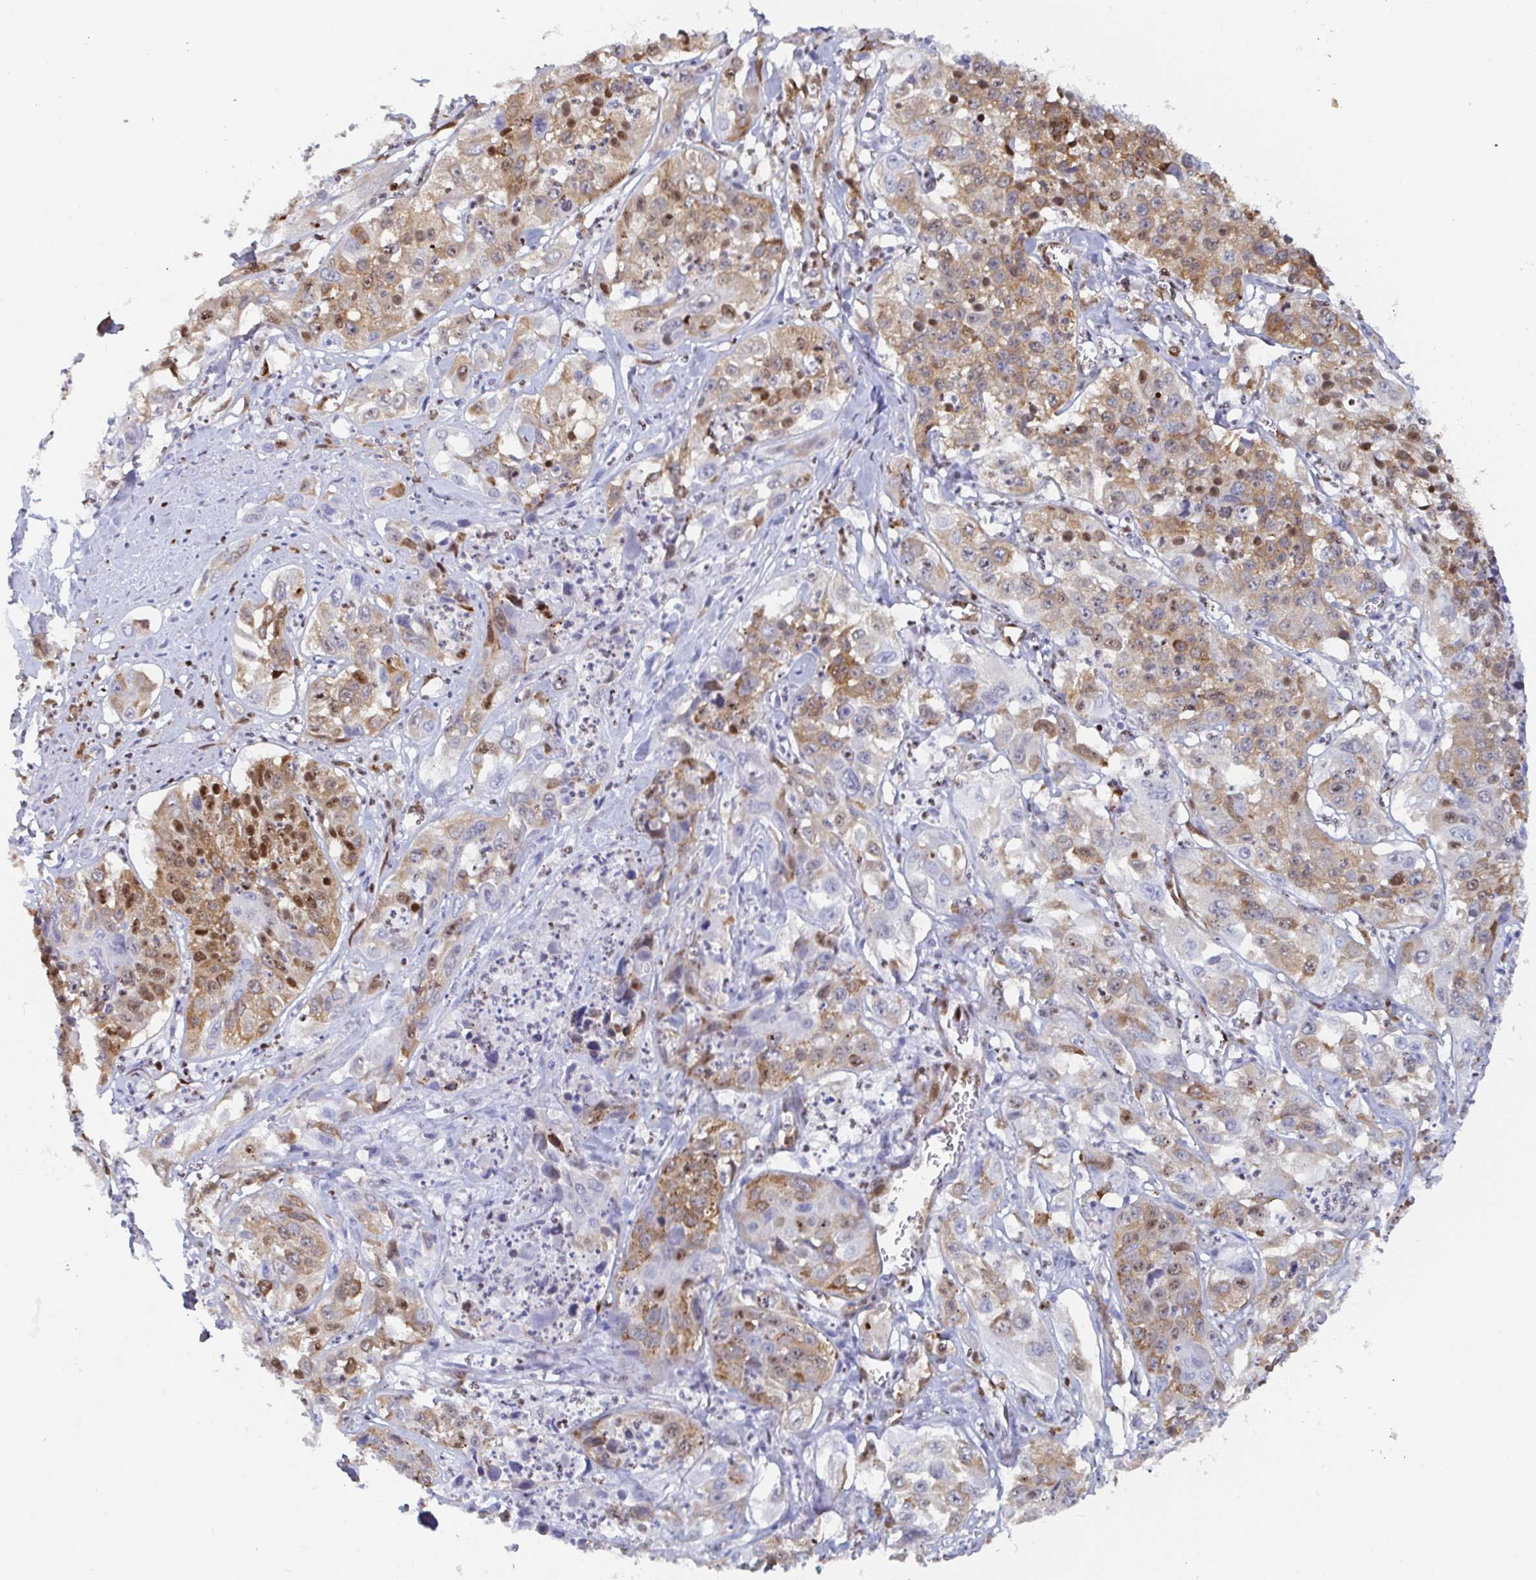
{"staining": {"intensity": "moderate", "quantity": ">75%", "location": "cytoplasmic/membranous,nuclear"}, "tissue": "lung cancer", "cell_type": "Tumor cells", "image_type": "cancer", "snomed": [{"axis": "morphology", "description": "Squamous cell carcinoma, NOS"}, {"axis": "morphology", "description": "Squamous cell carcinoma, metastatic, NOS"}, {"axis": "topography", "description": "Lung"}, {"axis": "topography", "description": "Pleura, NOS"}], "caption": "Immunohistochemistry of metastatic squamous cell carcinoma (lung) shows medium levels of moderate cytoplasmic/membranous and nuclear staining in about >75% of tumor cells.", "gene": "EWSR1", "patient": {"sex": "male", "age": 72}}